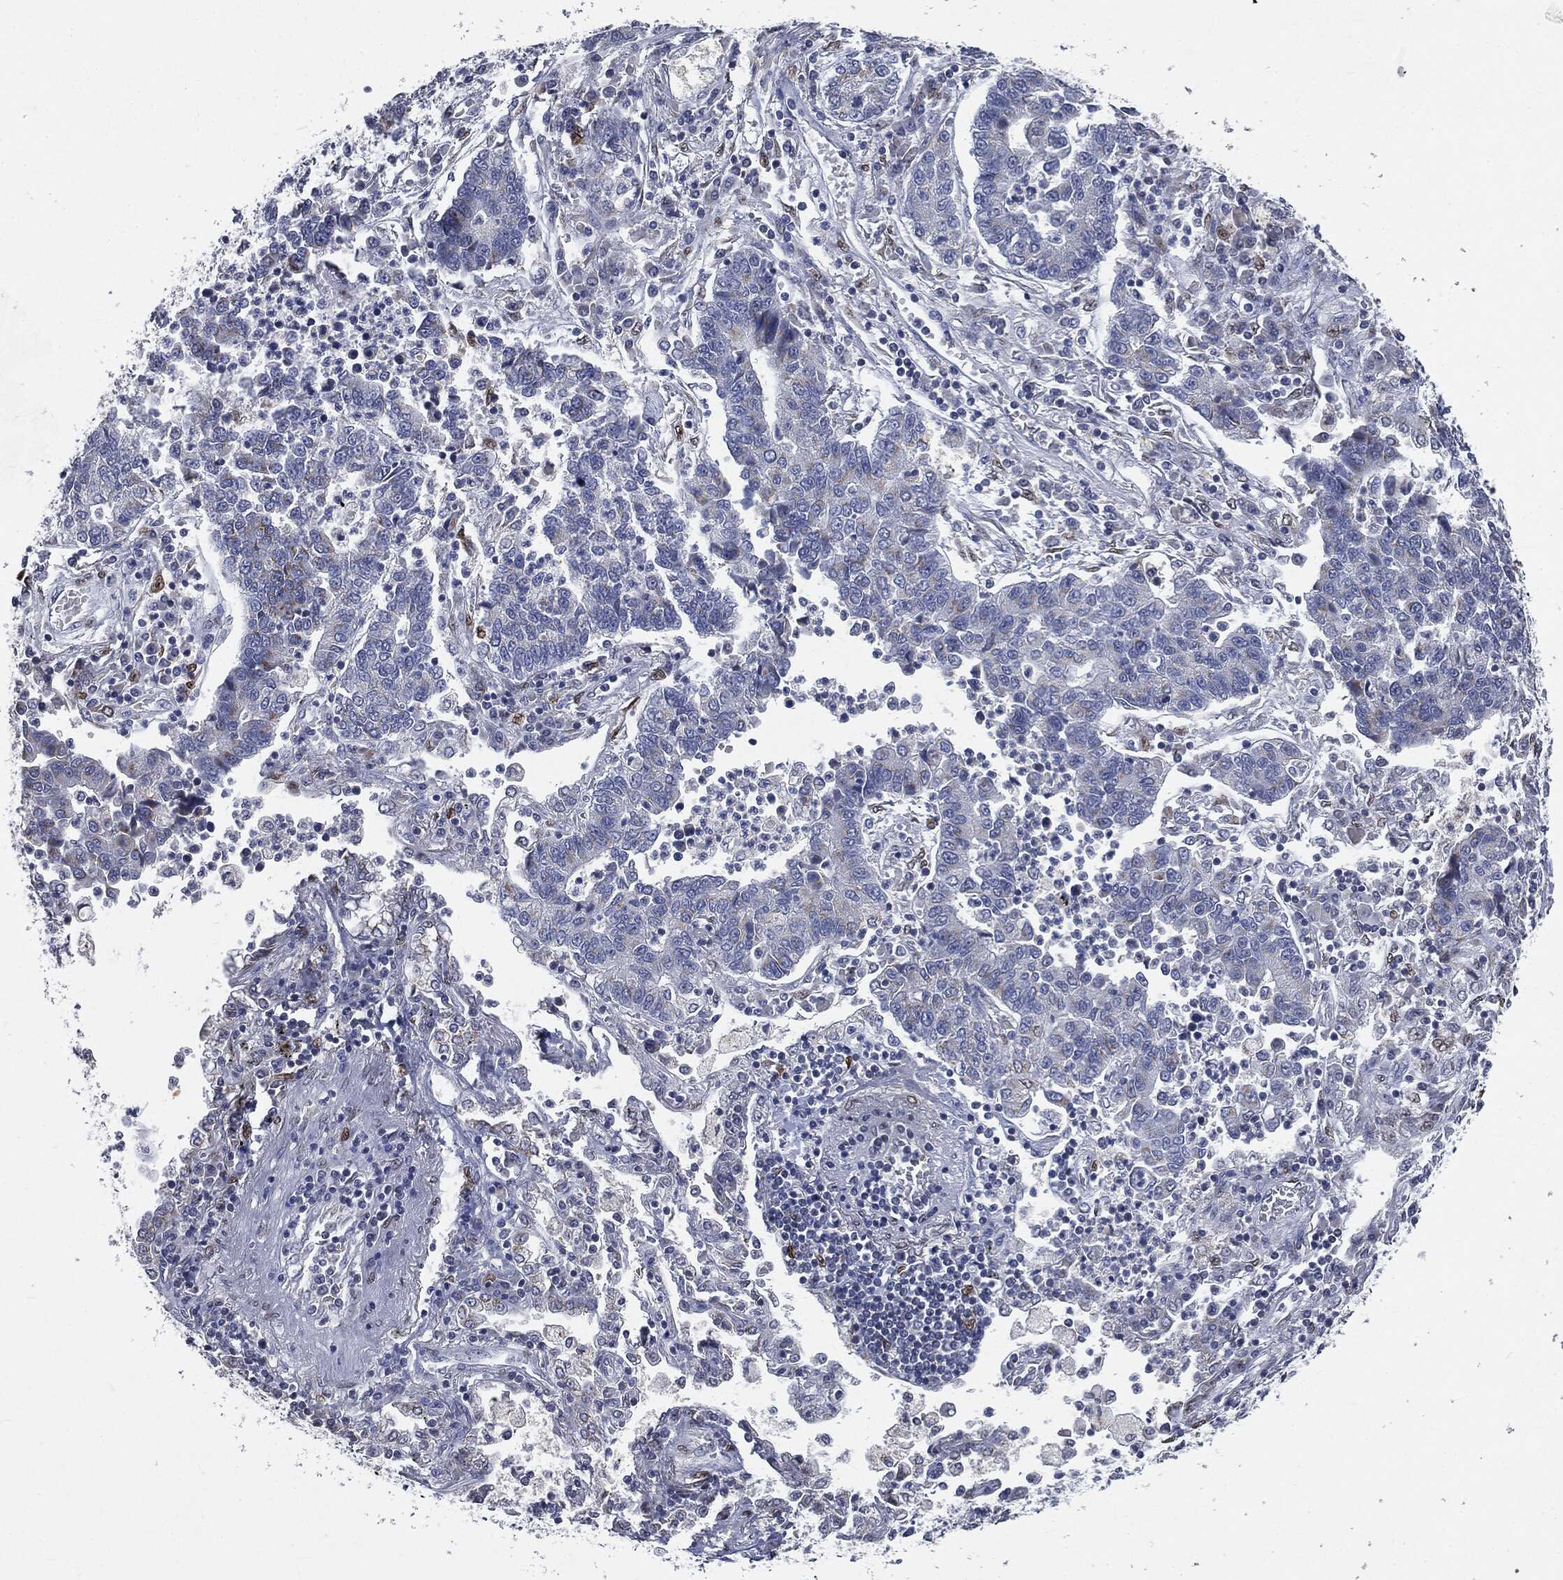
{"staining": {"intensity": "negative", "quantity": "none", "location": "none"}, "tissue": "lung cancer", "cell_type": "Tumor cells", "image_type": "cancer", "snomed": [{"axis": "morphology", "description": "Adenocarcinoma, NOS"}, {"axis": "topography", "description": "Lung"}], "caption": "Tumor cells show no significant staining in lung cancer (adenocarcinoma).", "gene": "CASD1", "patient": {"sex": "female", "age": 57}}